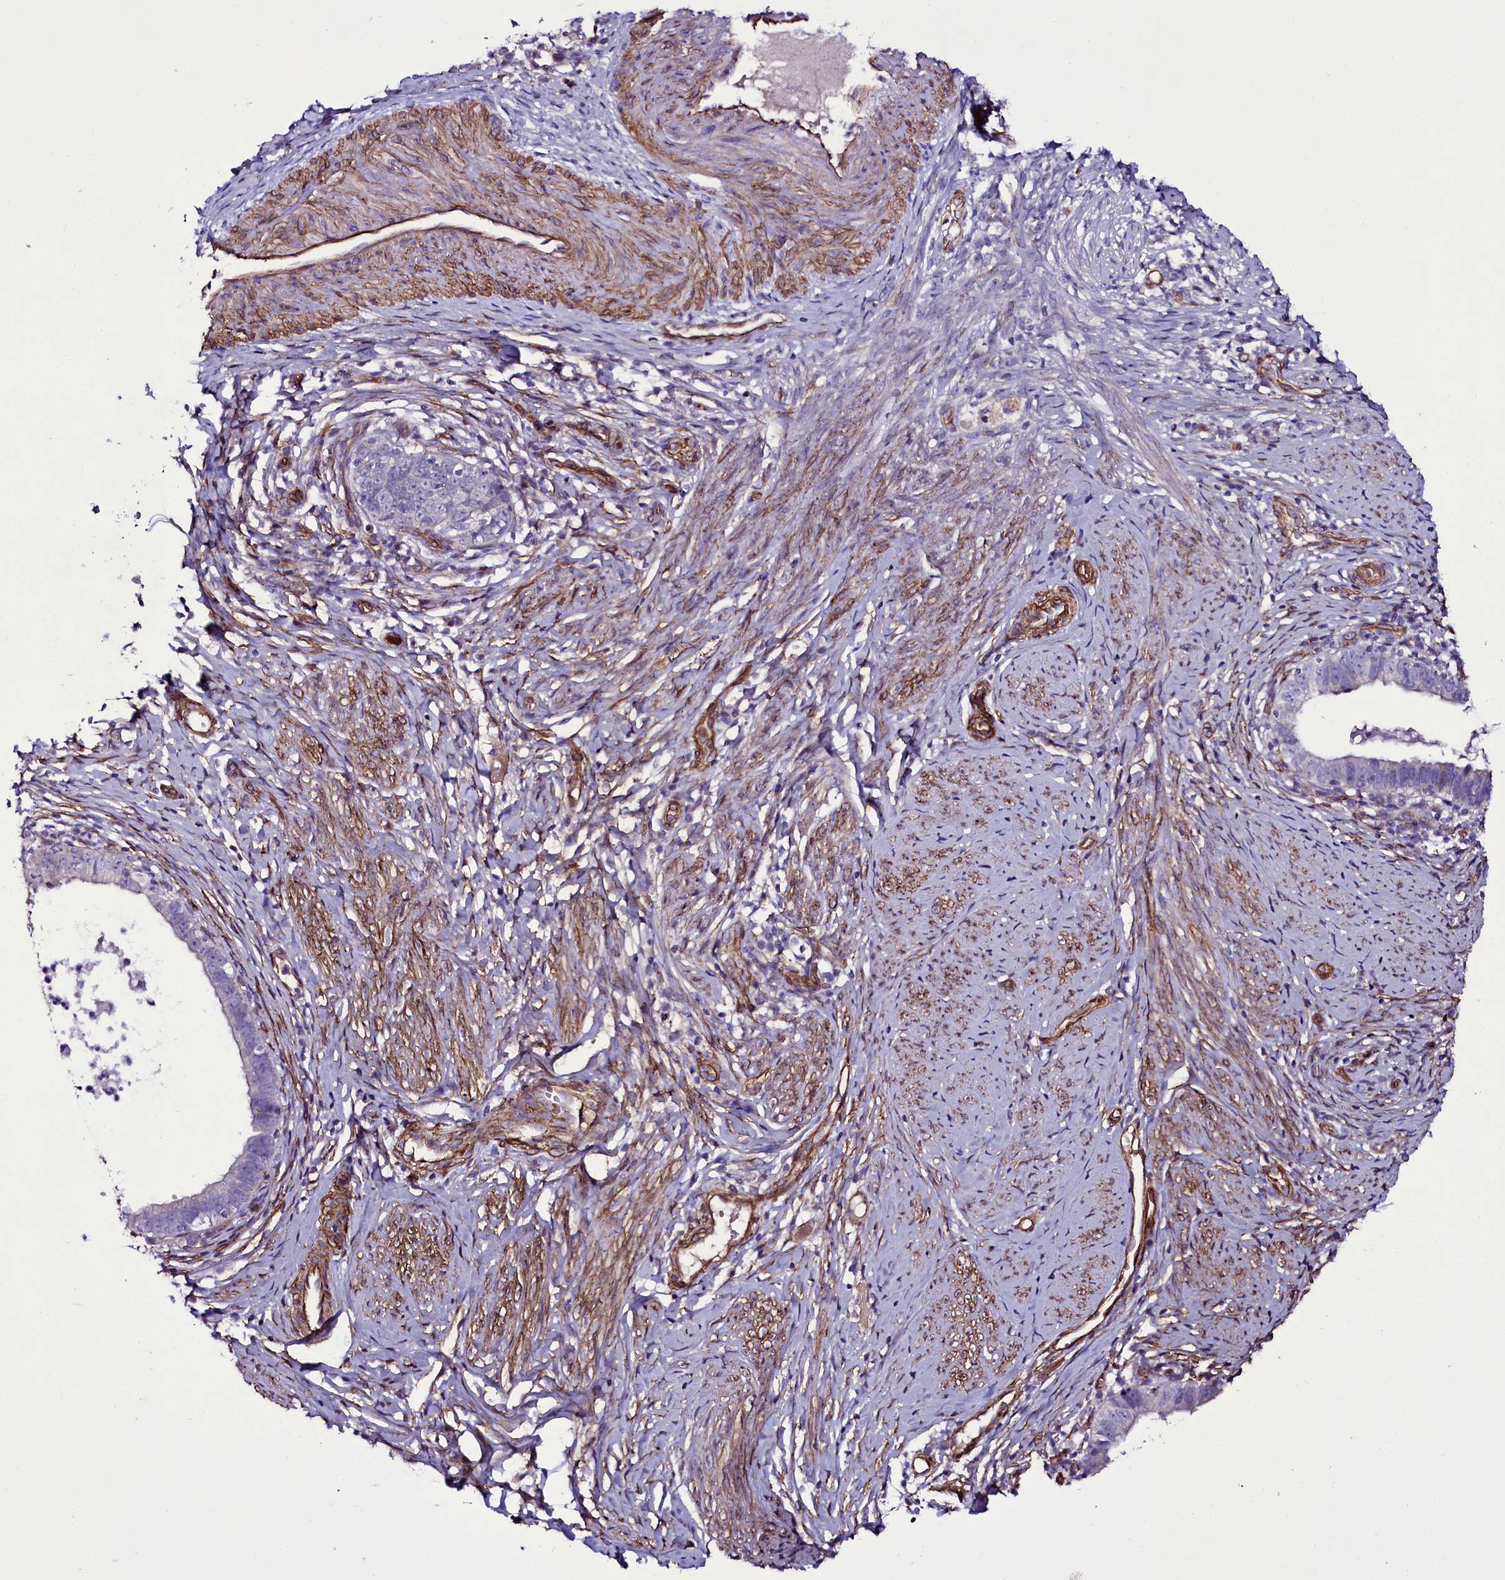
{"staining": {"intensity": "negative", "quantity": "none", "location": "none"}, "tissue": "cervical cancer", "cell_type": "Tumor cells", "image_type": "cancer", "snomed": [{"axis": "morphology", "description": "Adenocarcinoma, NOS"}, {"axis": "topography", "description": "Cervix"}], "caption": "Photomicrograph shows no protein positivity in tumor cells of adenocarcinoma (cervical) tissue.", "gene": "MEX3C", "patient": {"sex": "female", "age": 36}}